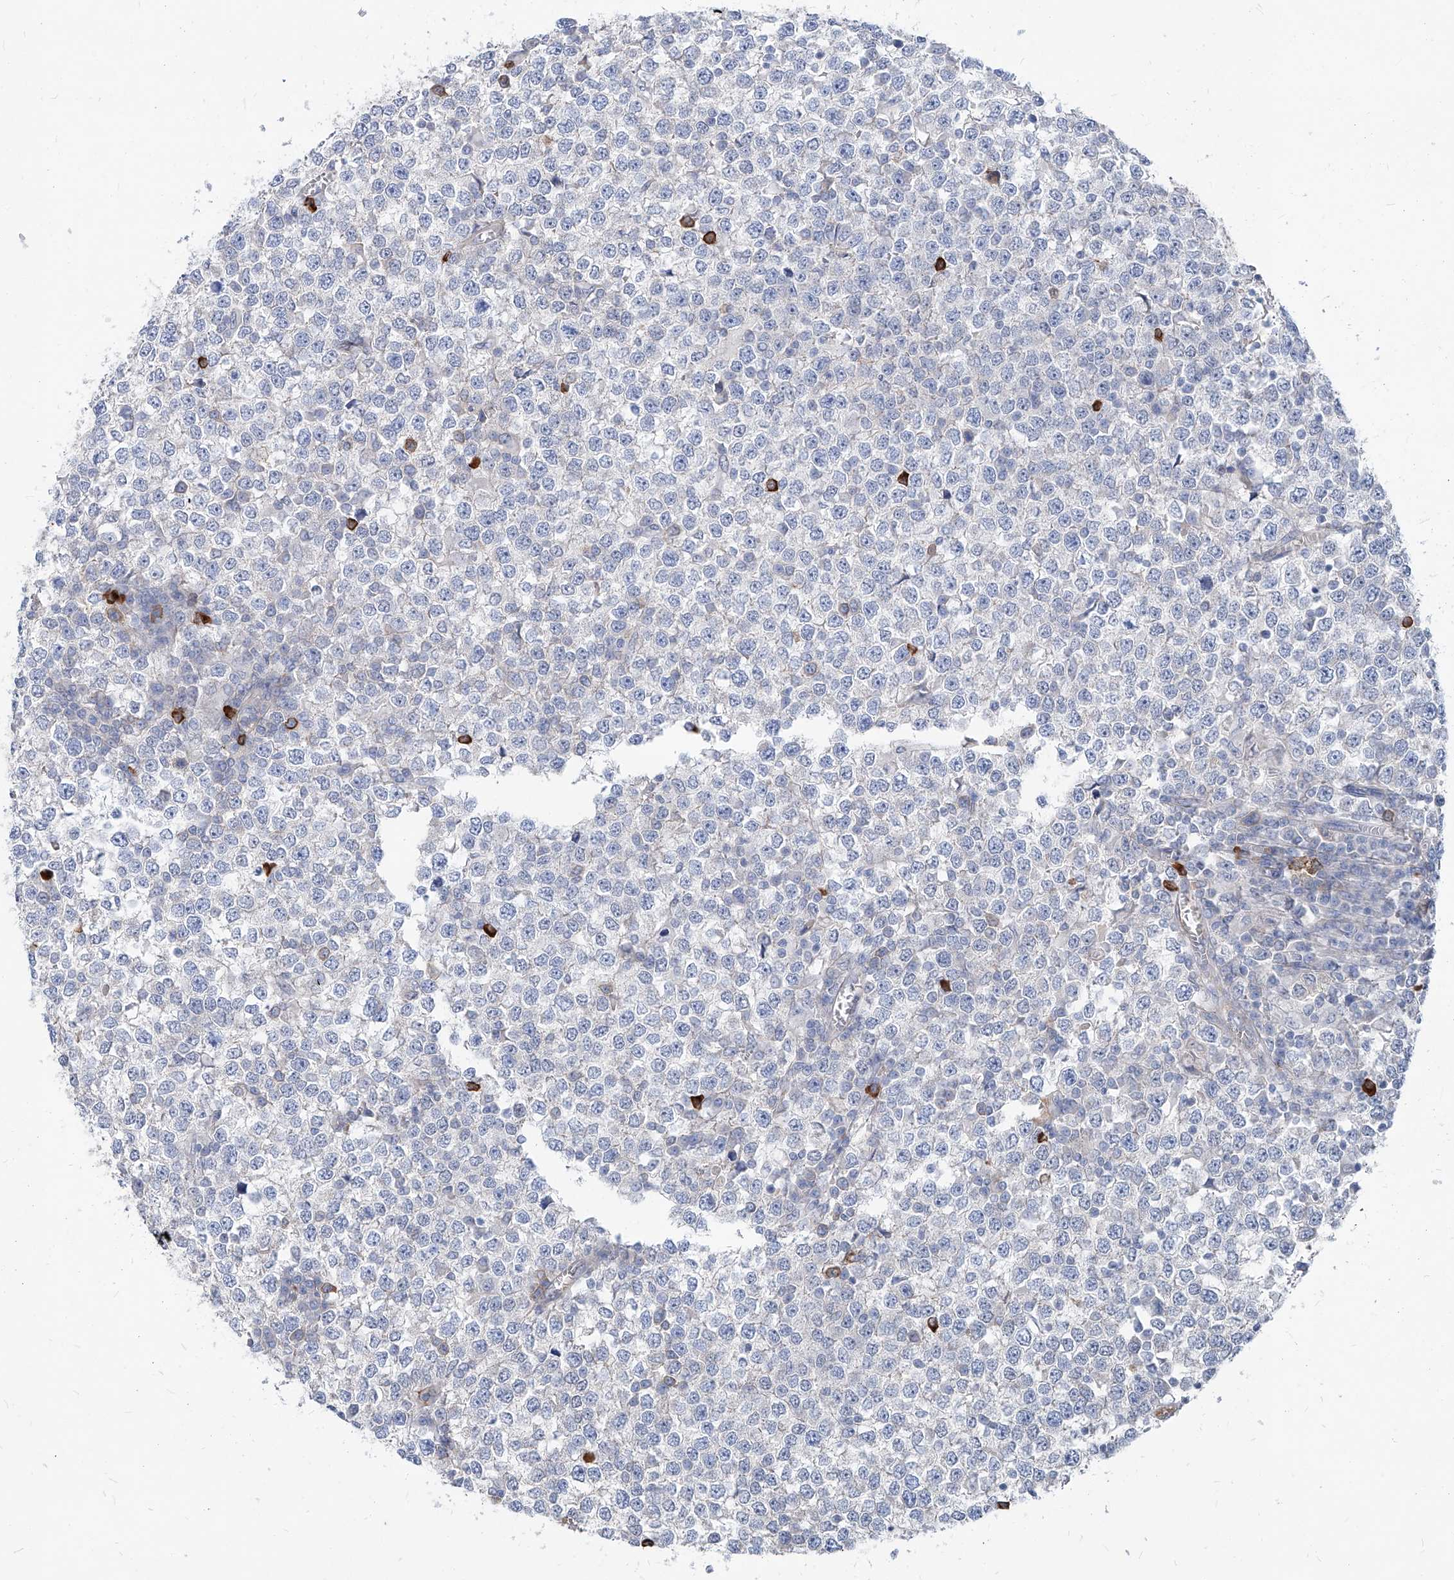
{"staining": {"intensity": "negative", "quantity": "none", "location": "none"}, "tissue": "testis cancer", "cell_type": "Tumor cells", "image_type": "cancer", "snomed": [{"axis": "morphology", "description": "Seminoma, NOS"}, {"axis": "topography", "description": "Testis"}], "caption": "Immunohistochemical staining of testis cancer (seminoma) reveals no significant staining in tumor cells.", "gene": "AKAP10", "patient": {"sex": "male", "age": 65}}